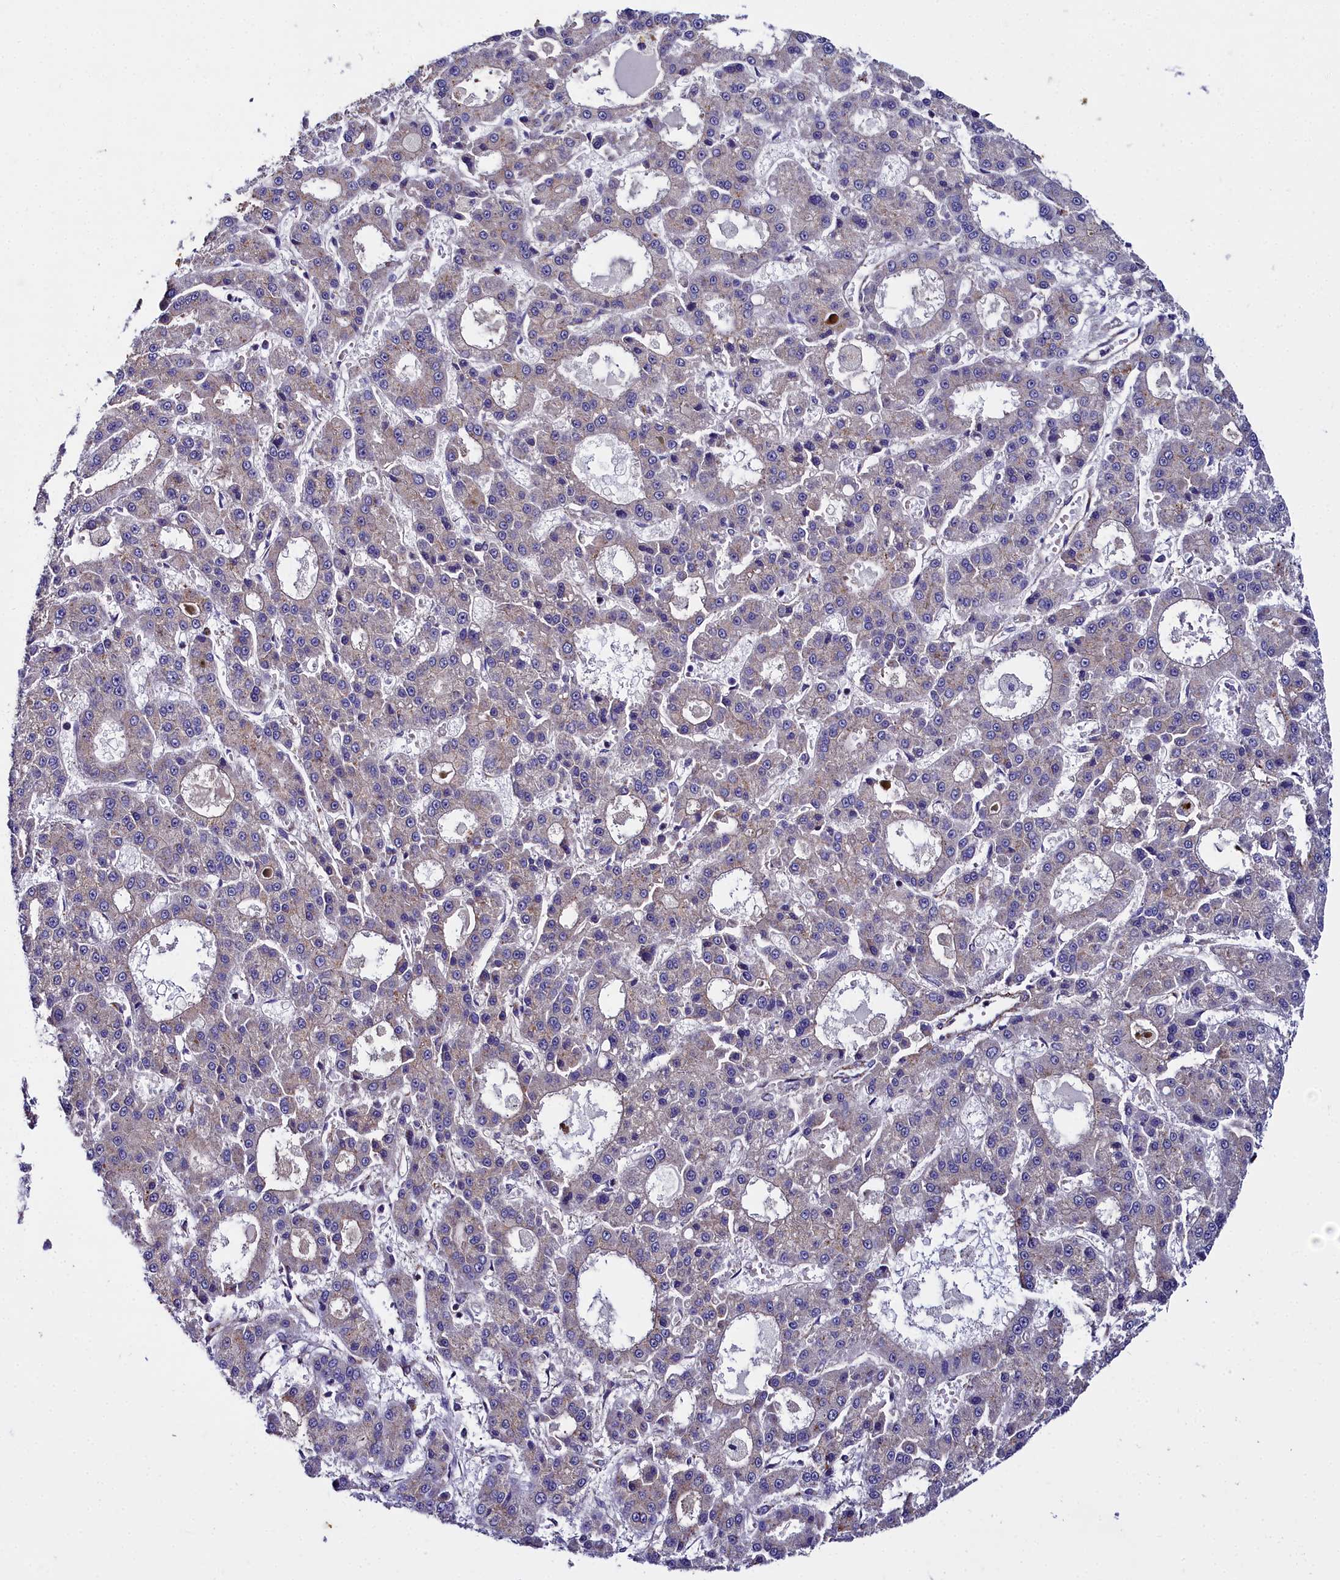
{"staining": {"intensity": "weak", "quantity": "<25%", "location": "cytoplasmic/membranous"}, "tissue": "liver cancer", "cell_type": "Tumor cells", "image_type": "cancer", "snomed": [{"axis": "morphology", "description": "Carcinoma, Hepatocellular, NOS"}, {"axis": "topography", "description": "Liver"}], "caption": "This is an IHC micrograph of liver hepatocellular carcinoma. There is no expression in tumor cells.", "gene": "FADS3", "patient": {"sex": "male", "age": 70}}